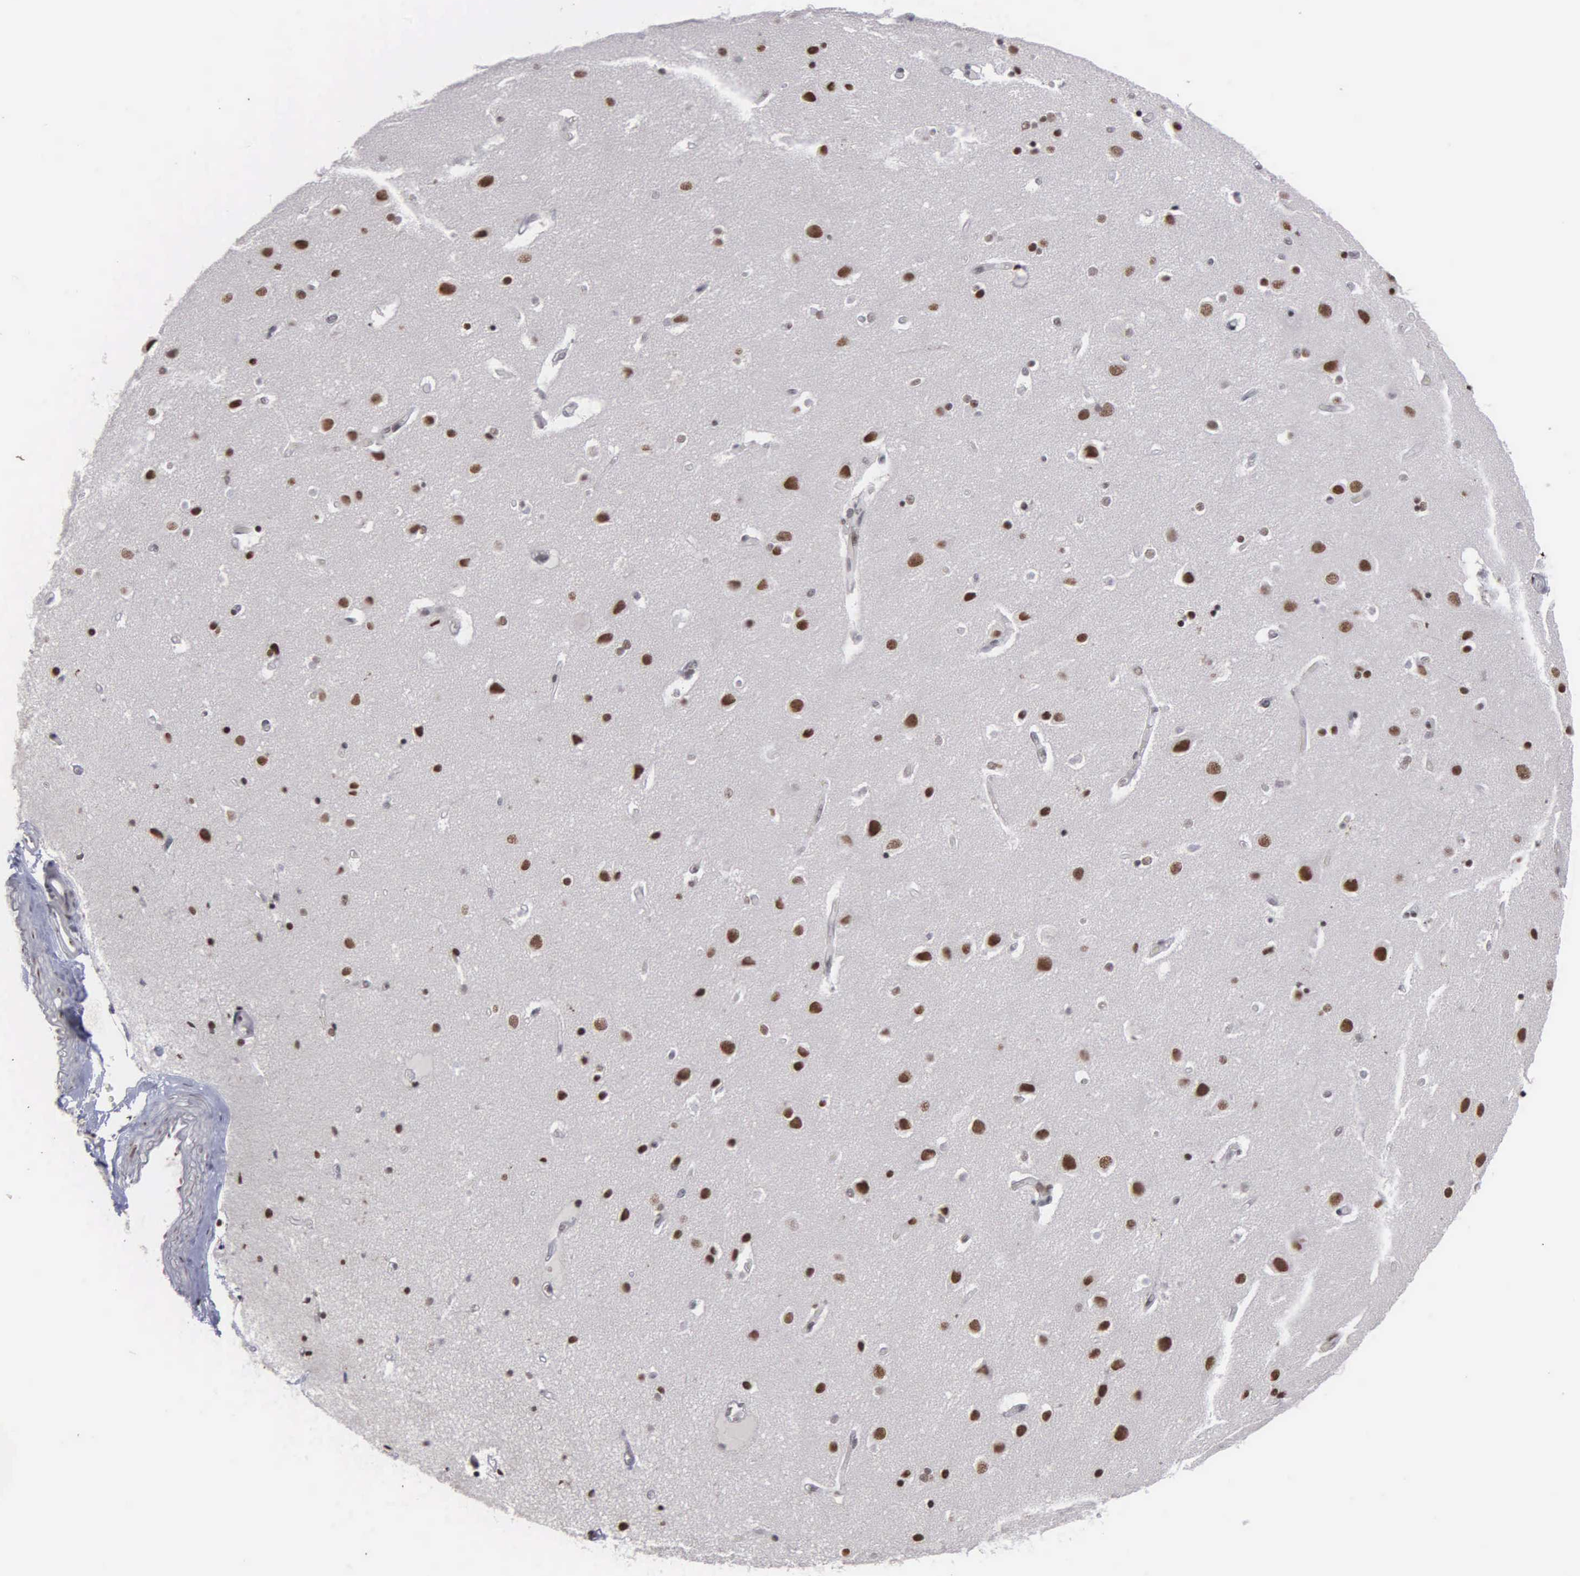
{"staining": {"intensity": "strong", "quantity": "25%-75%", "location": "nuclear"}, "tissue": "caudate", "cell_type": "Glial cells", "image_type": "normal", "snomed": [{"axis": "morphology", "description": "Normal tissue, NOS"}, {"axis": "topography", "description": "Lateral ventricle wall"}], "caption": "DAB immunohistochemical staining of benign caudate exhibits strong nuclear protein staining in about 25%-75% of glial cells. (brown staining indicates protein expression, while blue staining denotes nuclei).", "gene": "KIAA0586", "patient": {"sex": "female", "age": 54}}